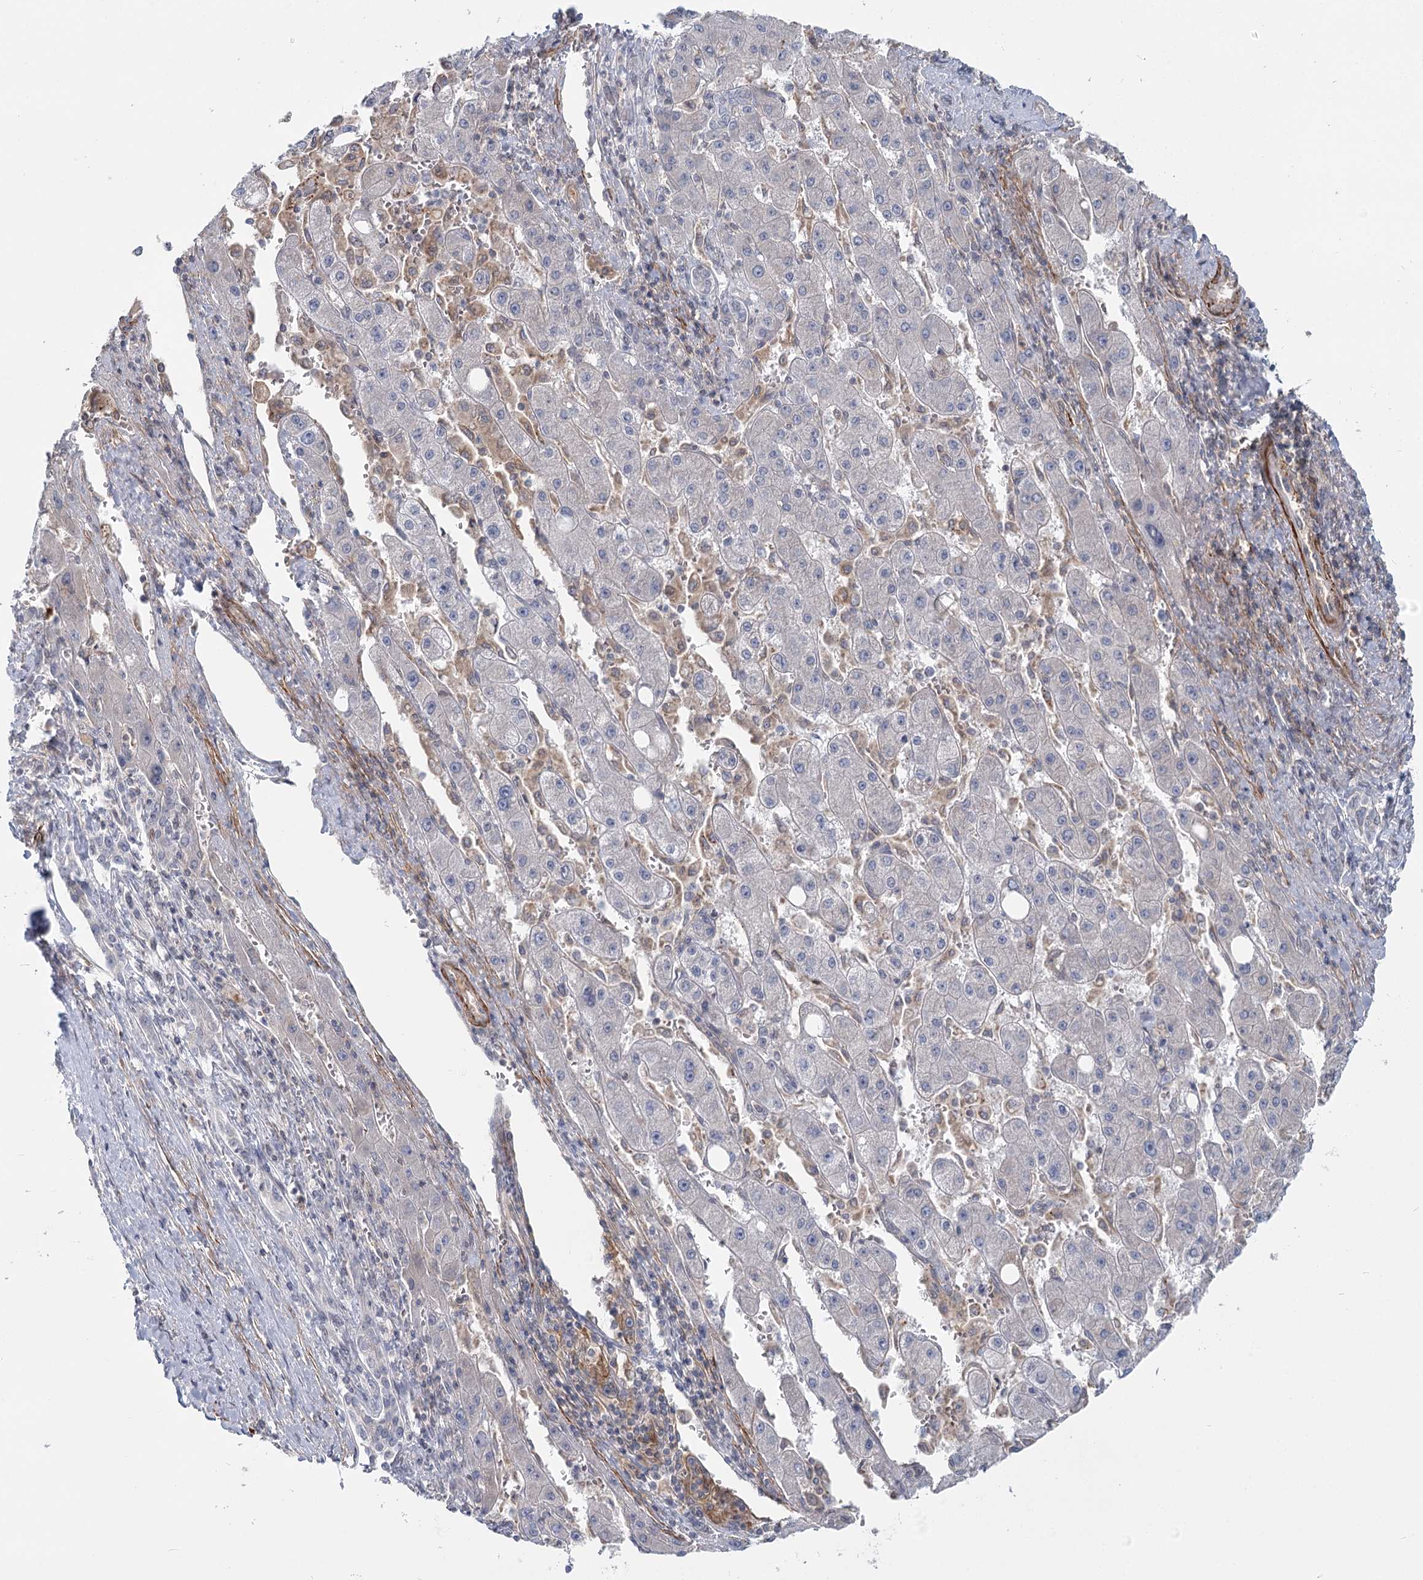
{"staining": {"intensity": "negative", "quantity": "none", "location": "none"}, "tissue": "liver cancer", "cell_type": "Tumor cells", "image_type": "cancer", "snomed": [{"axis": "morphology", "description": "Carcinoma, Hepatocellular, NOS"}, {"axis": "topography", "description": "Liver"}], "caption": "Tumor cells are negative for protein expression in human liver cancer (hepatocellular carcinoma).", "gene": "USP11", "patient": {"sex": "female", "age": 73}}